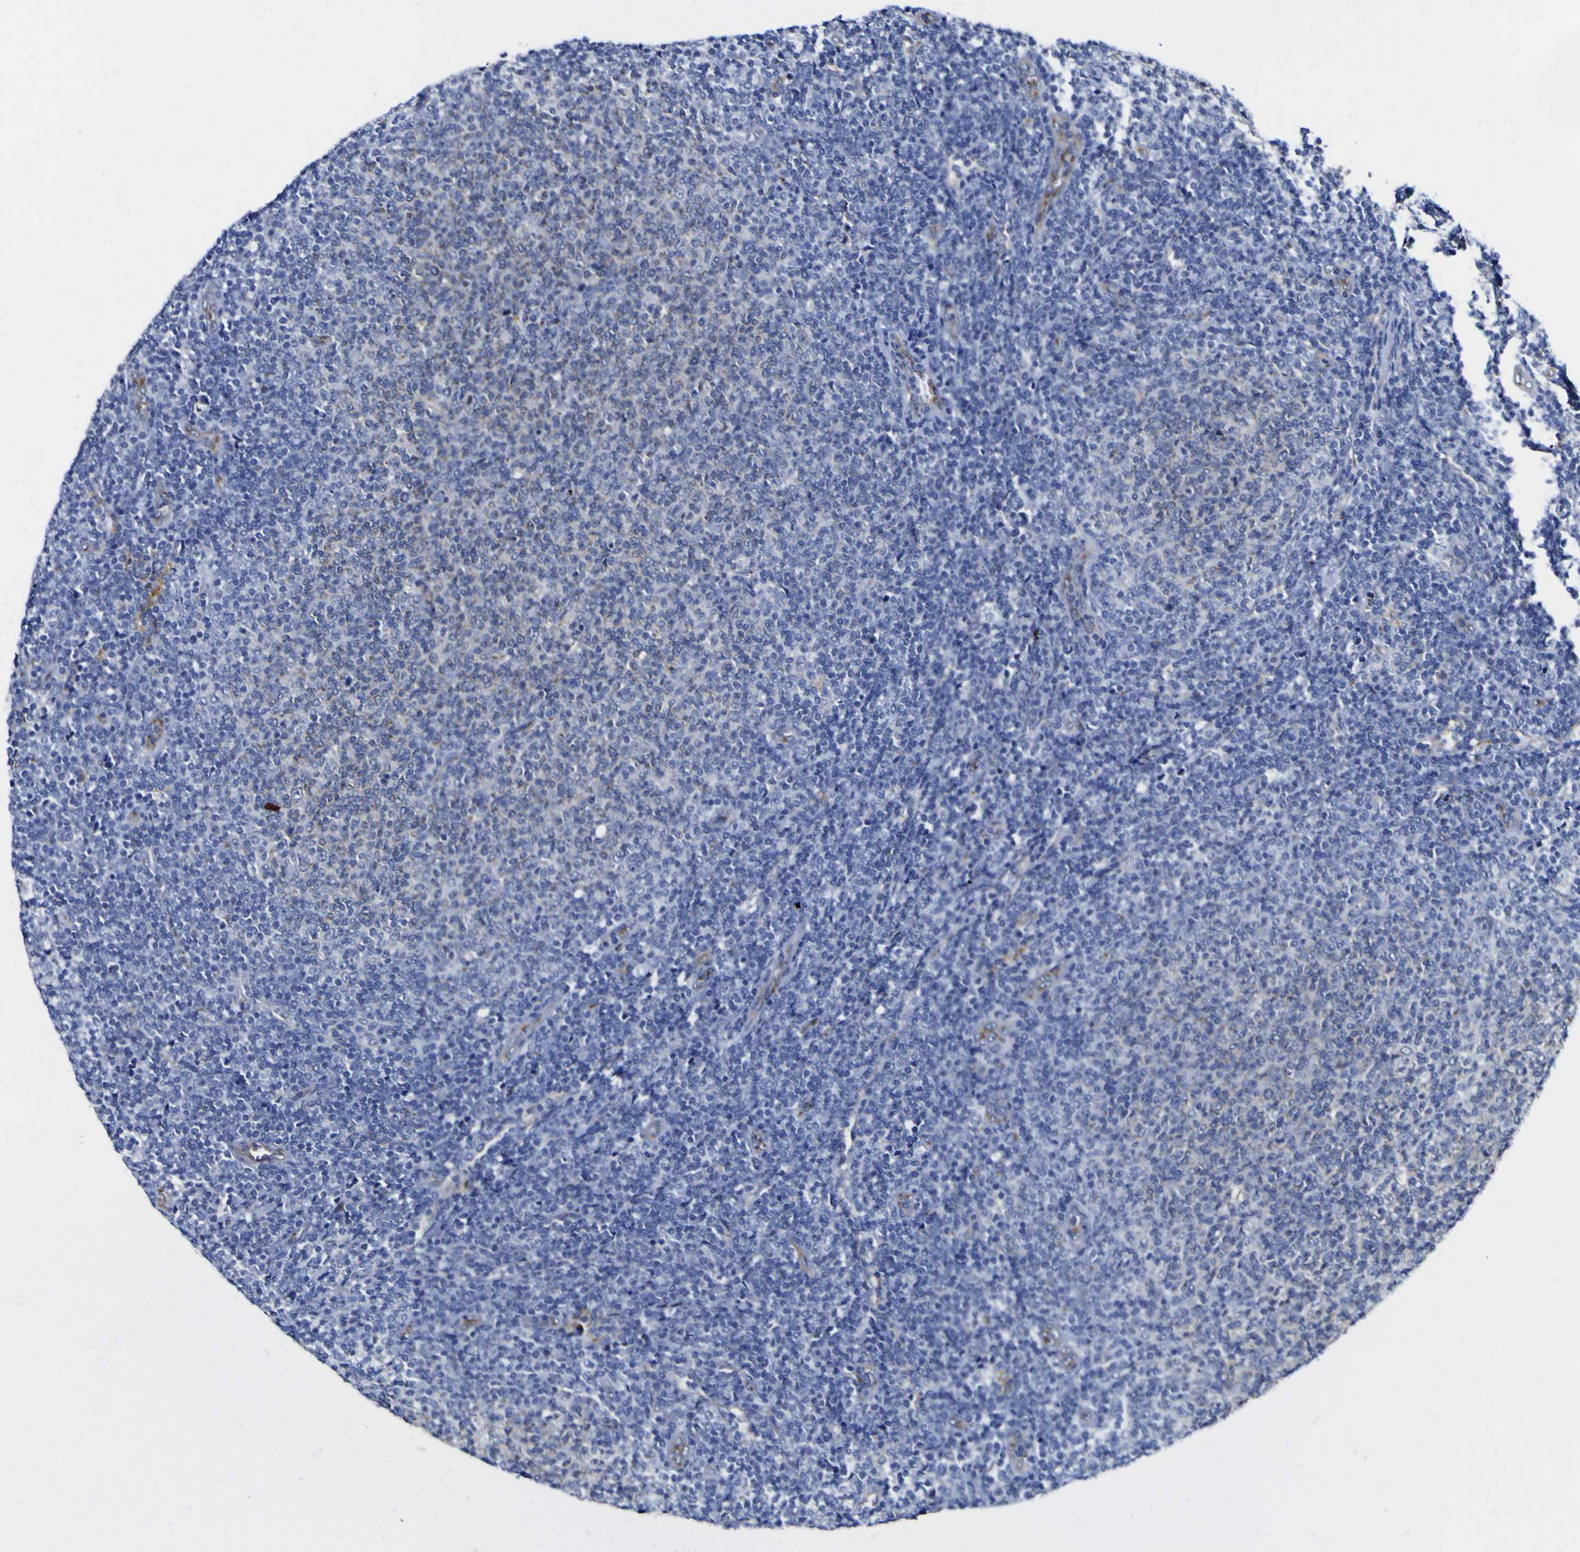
{"staining": {"intensity": "negative", "quantity": "none", "location": "none"}, "tissue": "lymphoma", "cell_type": "Tumor cells", "image_type": "cancer", "snomed": [{"axis": "morphology", "description": "Malignant lymphoma, non-Hodgkin's type, Low grade"}, {"axis": "topography", "description": "Lymph node"}], "caption": "Lymphoma stained for a protein using immunohistochemistry displays no expression tumor cells.", "gene": "GOLM1", "patient": {"sex": "male", "age": 66}}